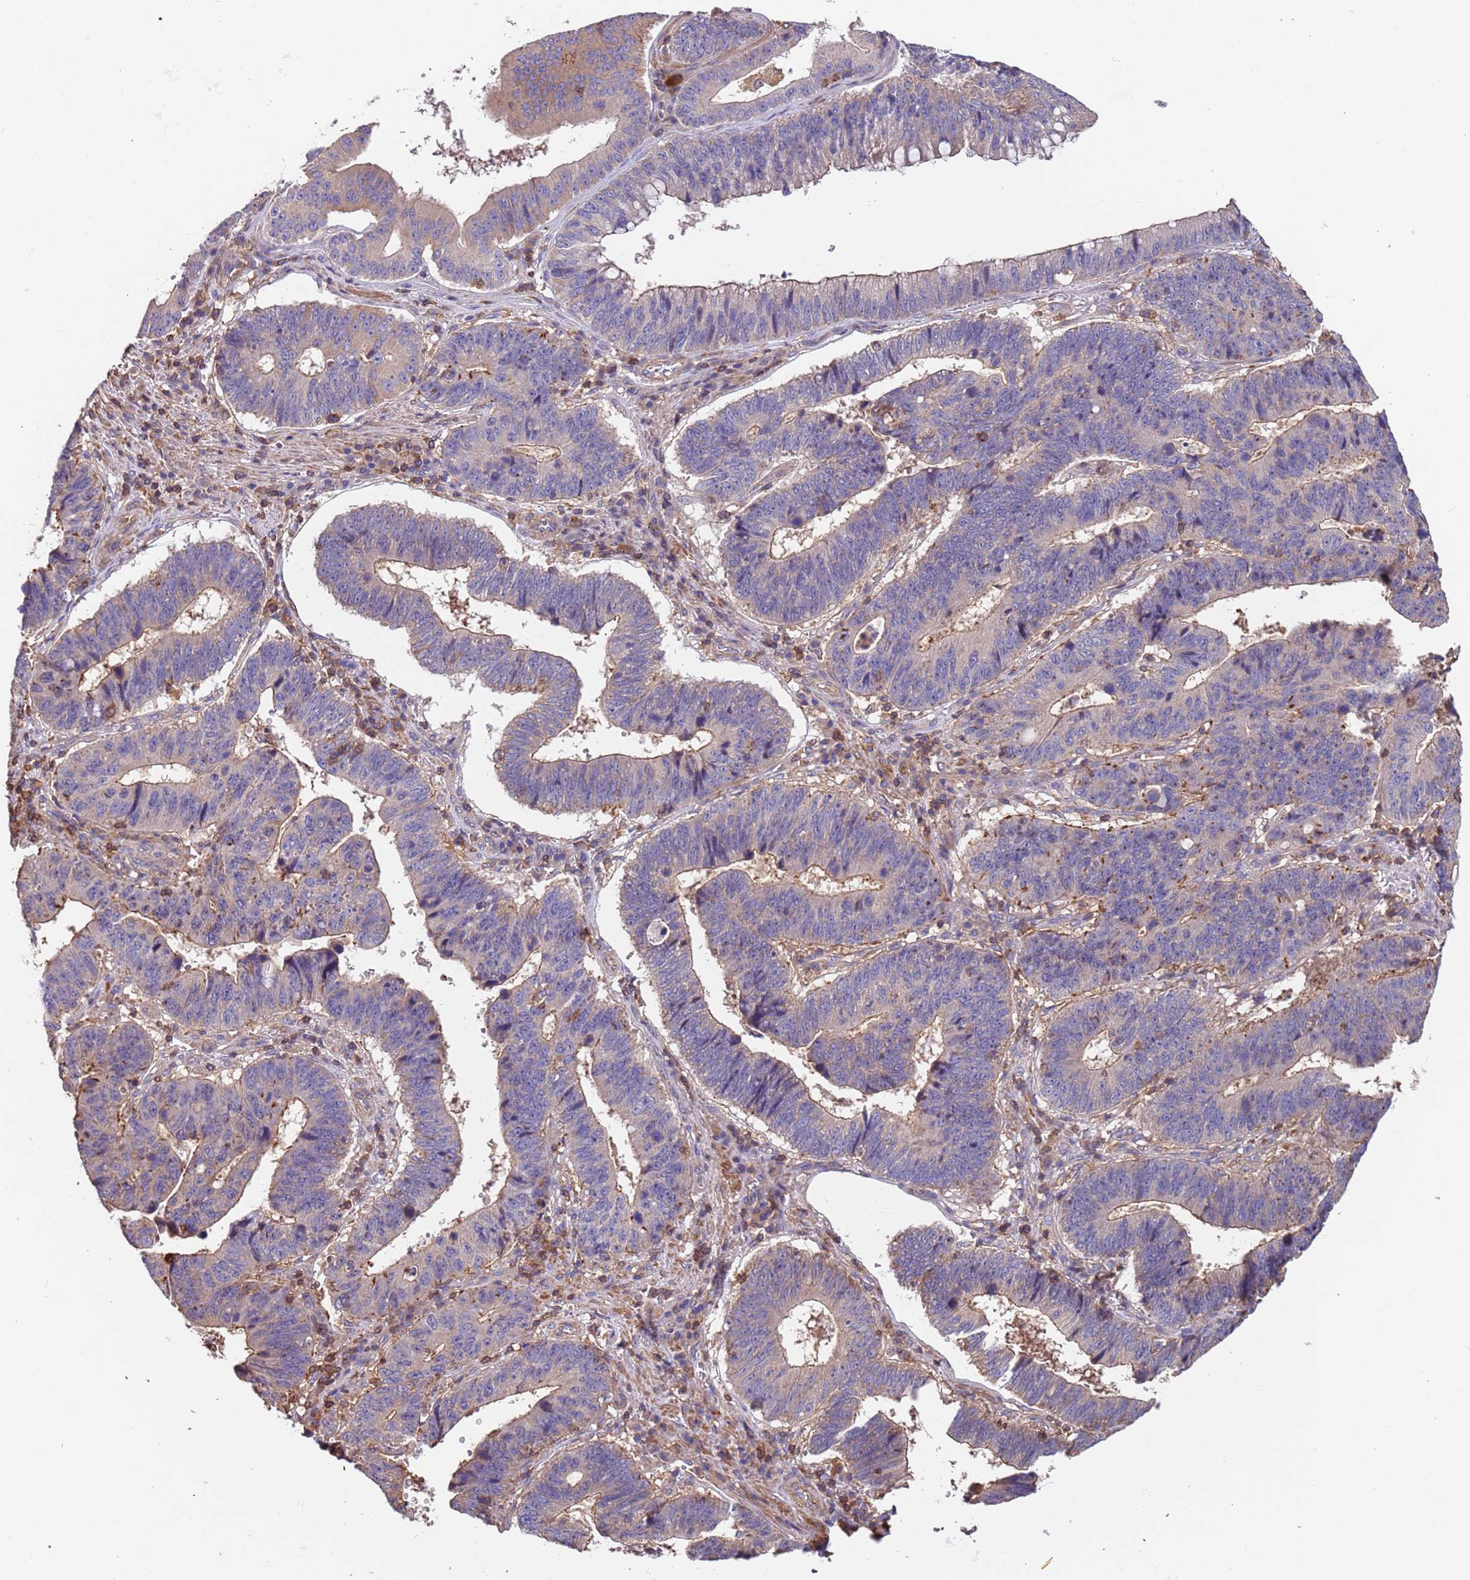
{"staining": {"intensity": "weak", "quantity": "<25%", "location": "cytoplasmic/membranous"}, "tissue": "stomach cancer", "cell_type": "Tumor cells", "image_type": "cancer", "snomed": [{"axis": "morphology", "description": "Adenocarcinoma, NOS"}, {"axis": "topography", "description": "Stomach"}], "caption": "The image exhibits no significant expression in tumor cells of adenocarcinoma (stomach).", "gene": "SYT4", "patient": {"sex": "male", "age": 59}}